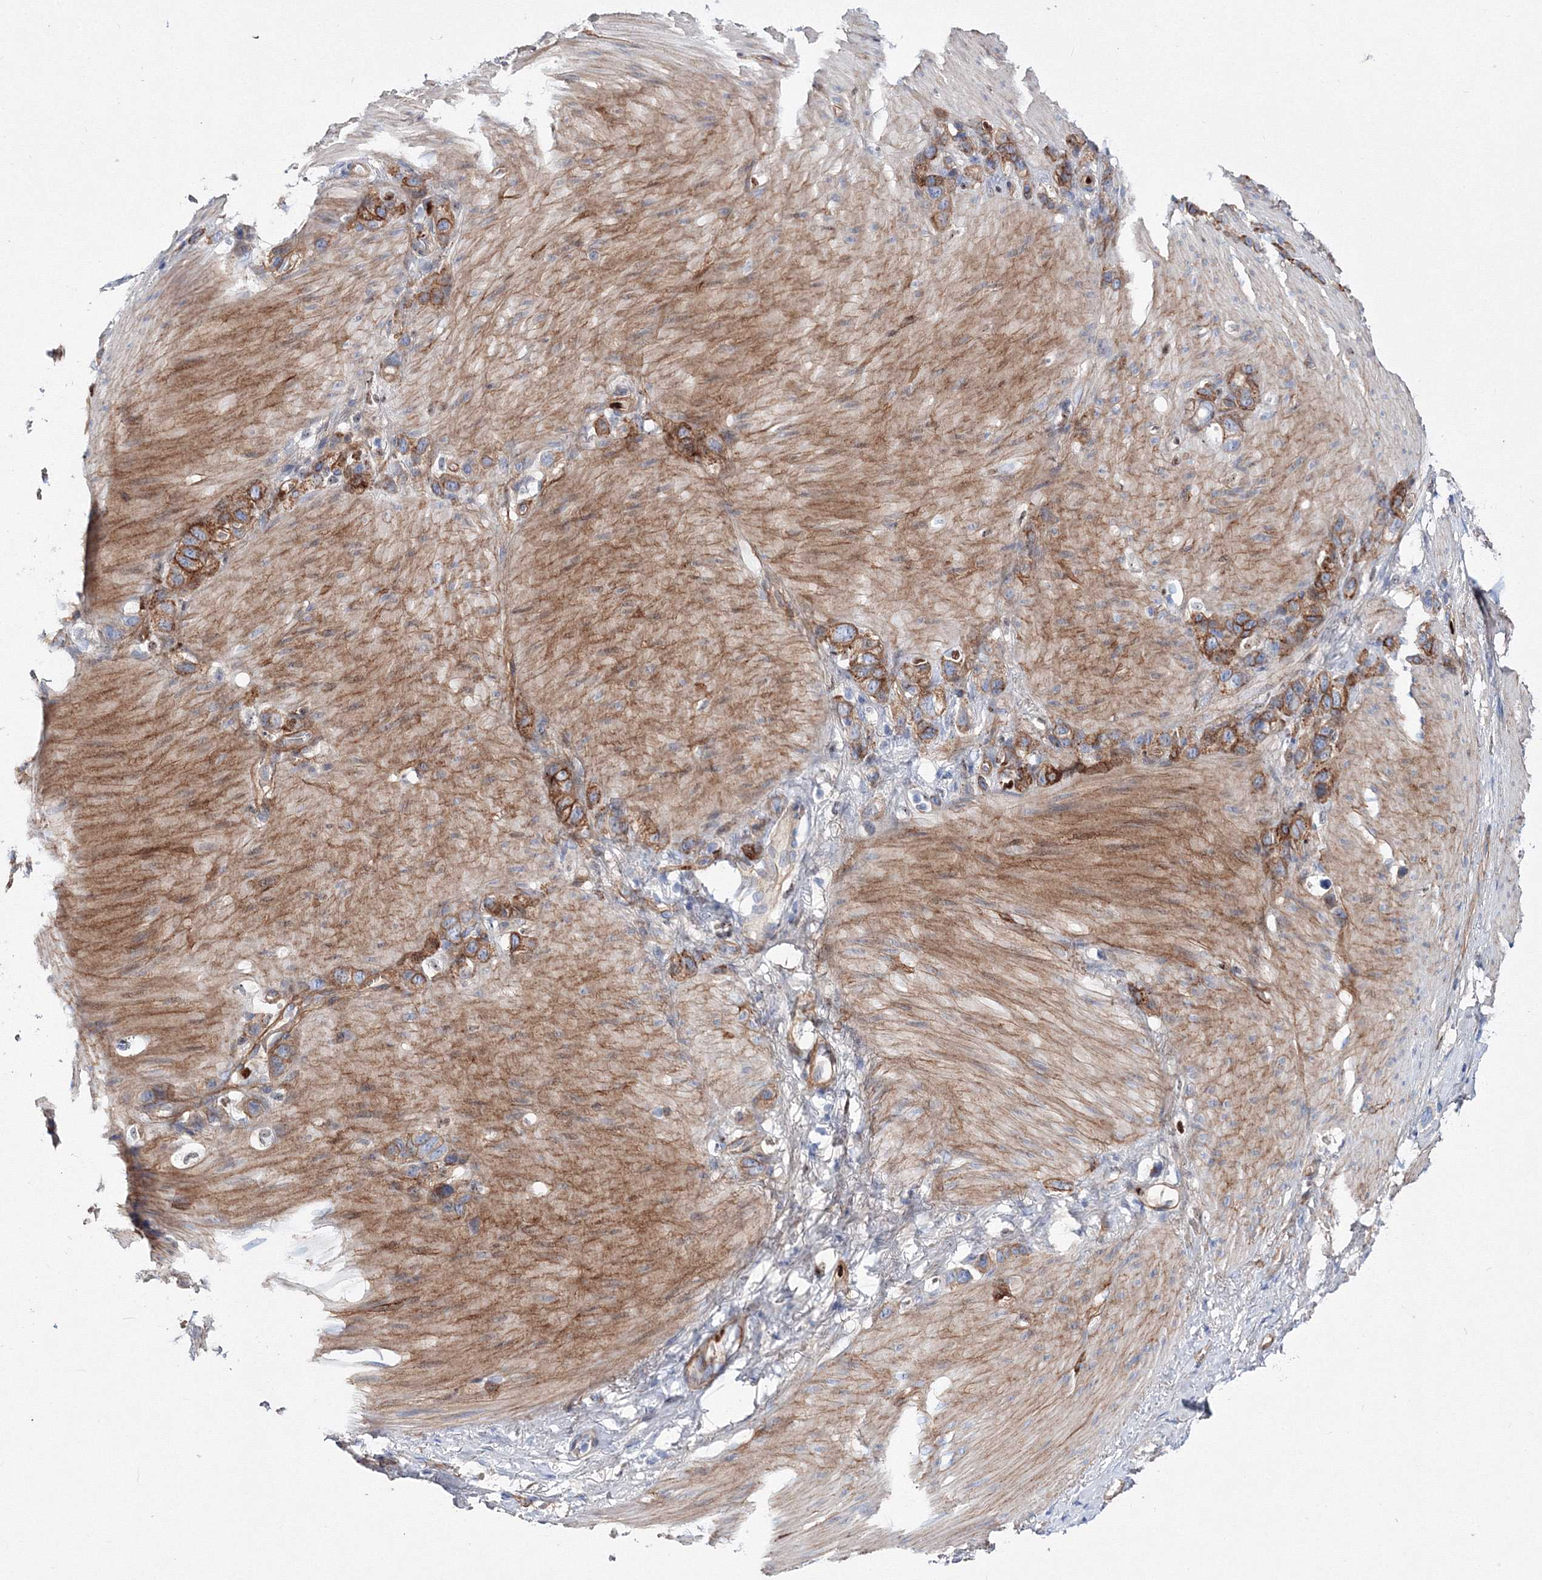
{"staining": {"intensity": "moderate", "quantity": ">75%", "location": "cytoplasmic/membranous"}, "tissue": "stomach cancer", "cell_type": "Tumor cells", "image_type": "cancer", "snomed": [{"axis": "morphology", "description": "Normal tissue, NOS"}, {"axis": "morphology", "description": "Adenocarcinoma, NOS"}, {"axis": "morphology", "description": "Adenocarcinoma, High grade"}, {"axis": "topography", "description": "Stomach, upper"}, {"axis": "topography", "description": "Stomach"}], "caption": "IHC micrograph of neoplastic tissue: stomach adenocarcinoma (high-grade) stained using IHC reveals medium levels of moderate protein expression localized specifically in the cytoplasmic/membranous of tumor cells, appearing as a cytoplasmic/membranous brown color.", "gene": "C11orf52", "patient": {"sex": "female", "age": 65}}